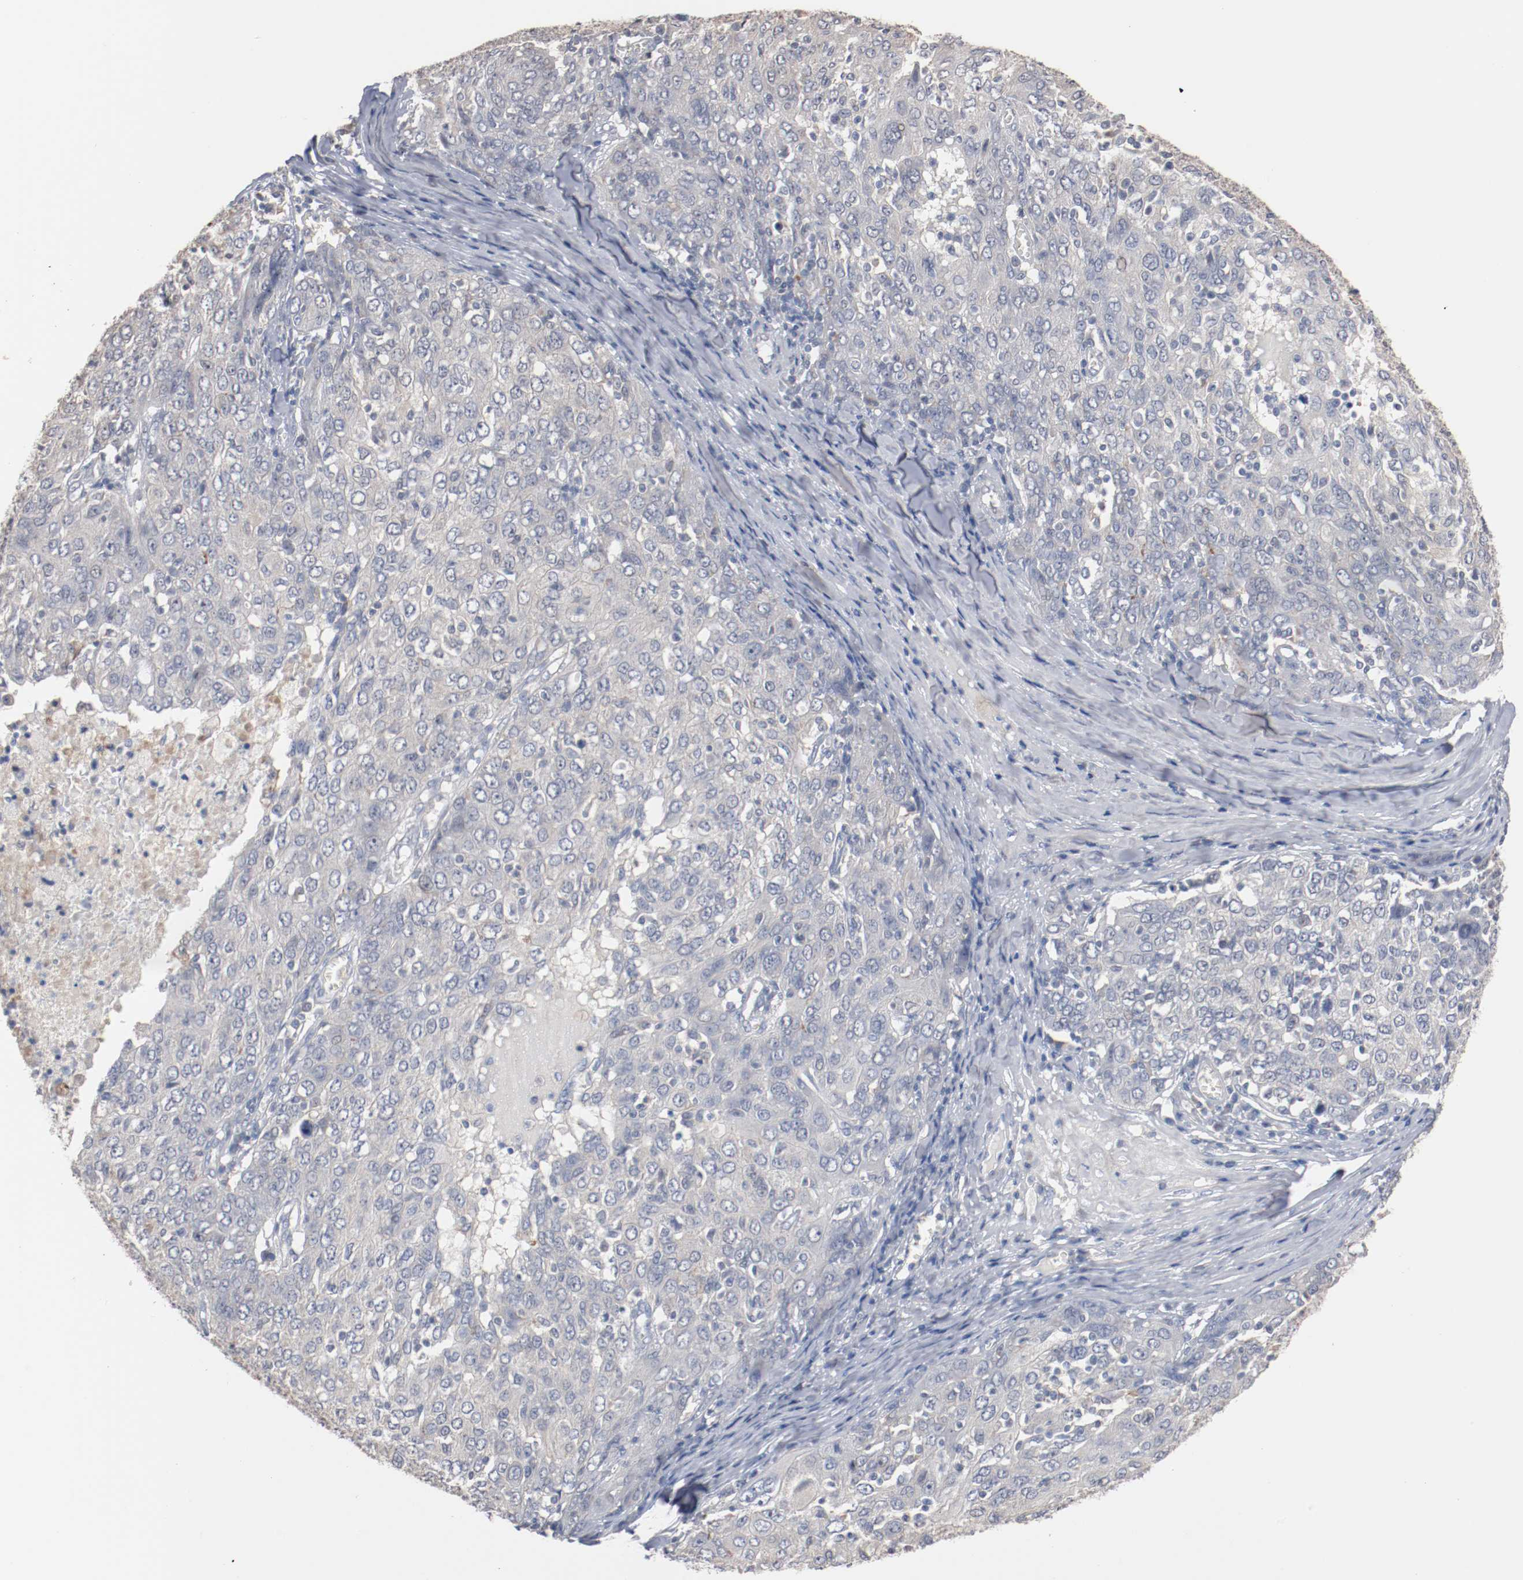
{"staining": {"intensity": "negative", "quantity": "none", "location": "none"}, "tissue": "ovarian cancer", "cell_type": "Tumor cells", "image_type": "cancer", "snomed": [{"axis": "morphology", "description": "Carcinoma, endometroid"}, {"axis": "topography", "description": "Ovary"}], "caption": "IHC photomicrograph of human ovarian cancer stained for a protein (brown), which exhibits no positivity in tumor cells.", "gene": "ERICH1", "patient": {"sex": "female", "age": 50}}